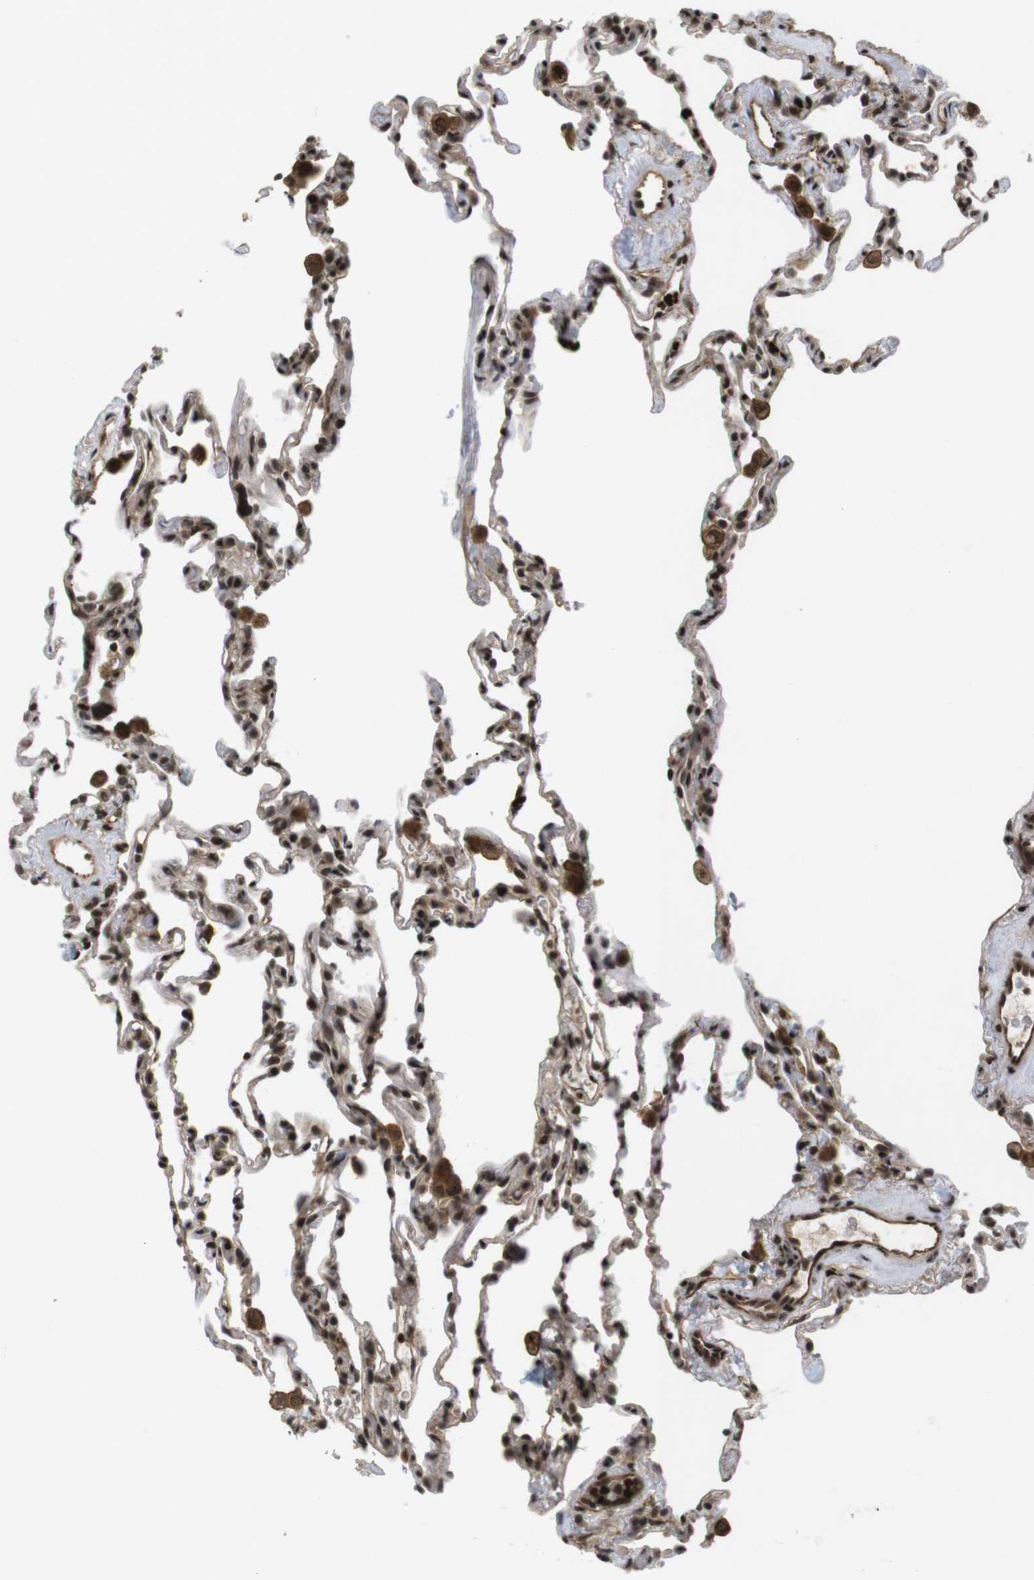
{"staining": {"intensity": "strong", "quantity": ">75%", "location": "cytoplasmic/membranous,nuclear"}, "tissue": "lung", "cell_type": "Alveolar cells", "image_type": "normal", "snomed": [{"axis": "morphology", "description": "Normal tissue, NOS"}, {"axis": "topography", "description": "Lung"}], "caption": "Immunohistochemical staining of benign lung reveals >75% levels of strong cytoplasmic/membranous,nuclear protein expression in about >75% of alveolar cells.", "gene": "SP2", "patient": {"sex": "male", "age": 59}}